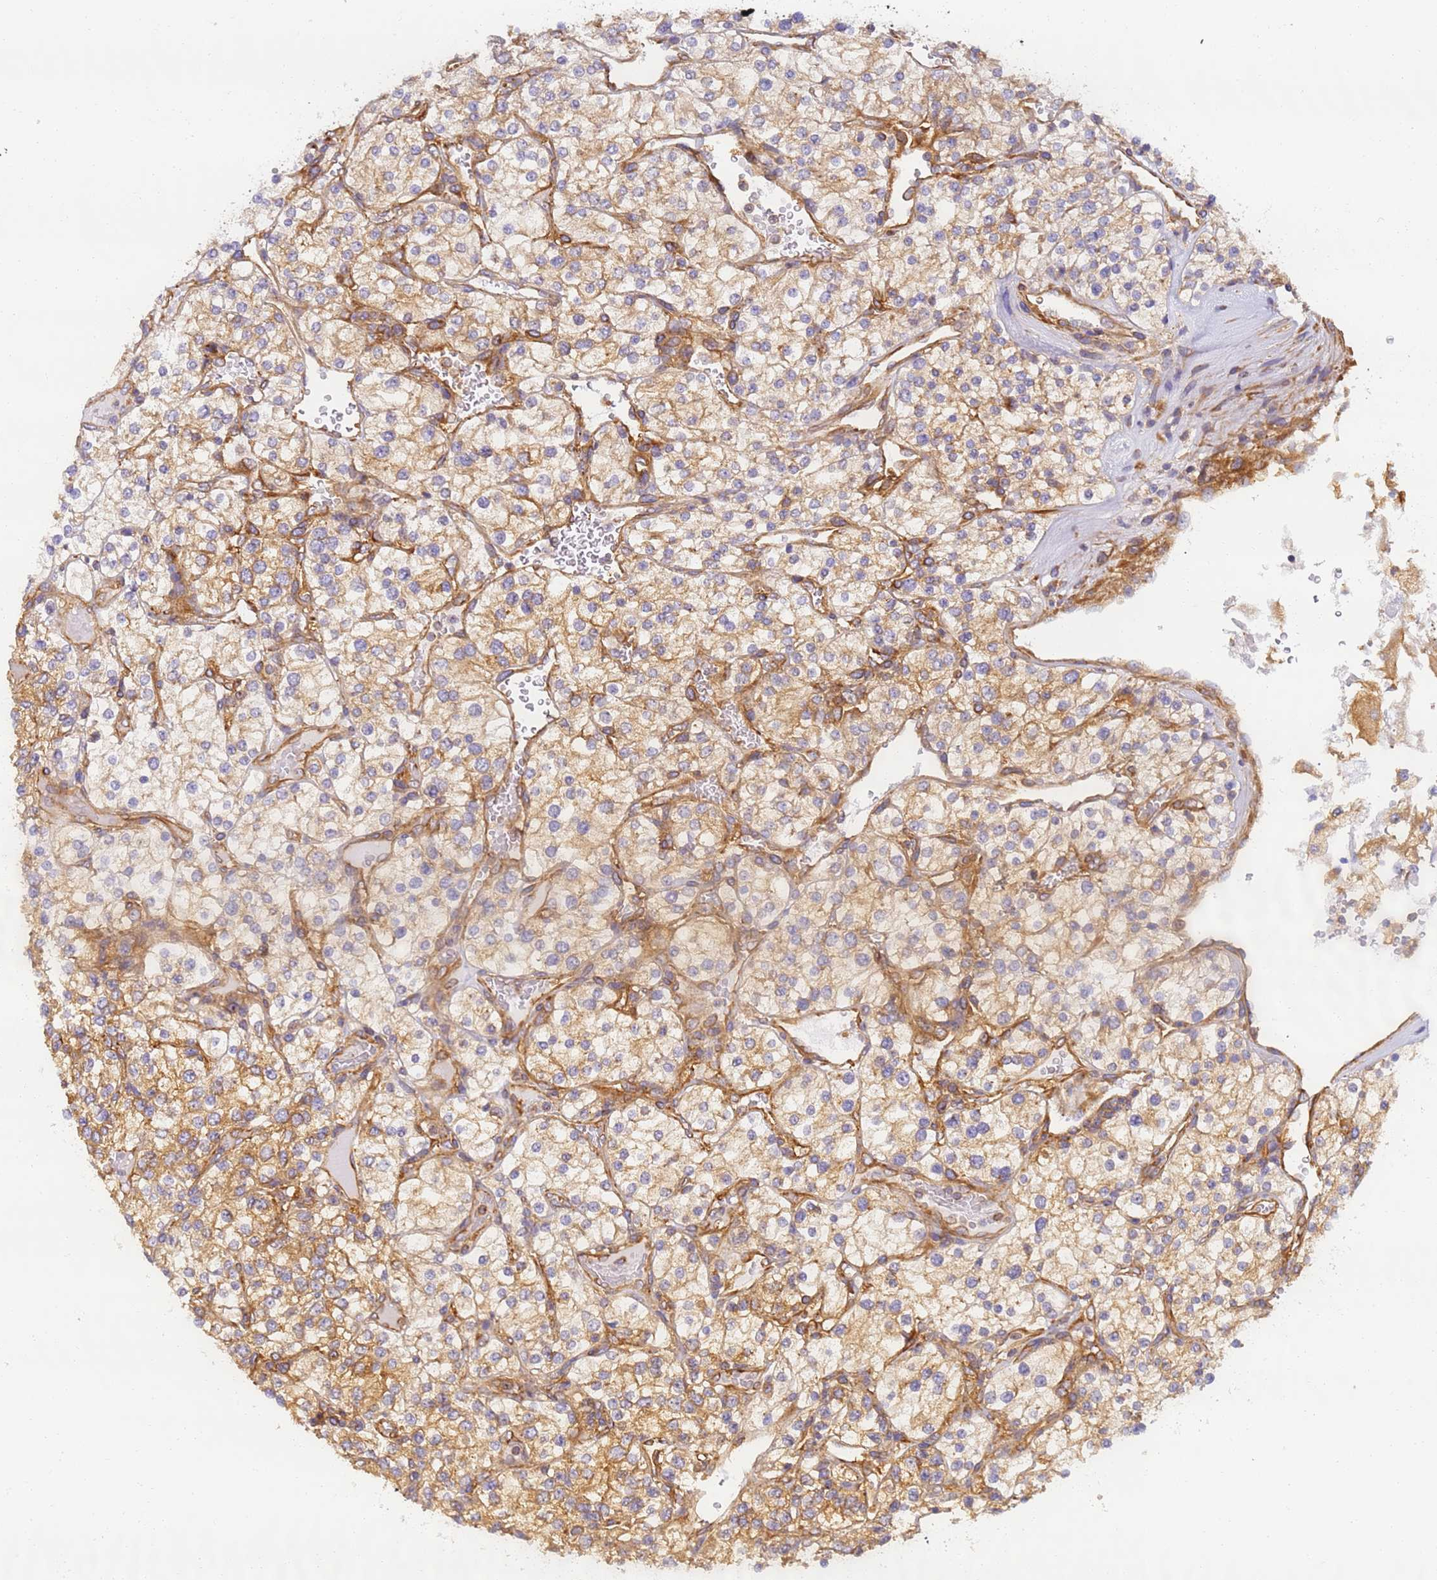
{"staining": {"intensity": "moderate", "quantity": "25%-75%", "location": "cytoplasmic/membranous"}, "tissue": "renal cancer", "cell_type": "Tumor cells", "image_type": "cancer", "snomed": [{"axis": "morphology", "description": "Adenocarcinoma, NOS"}, {"axis": "topography", "description": "Kidney"}], "caption": "A brown stain highlights moderate cytoplasmic/membranous staining of a protein in human renal cancer (adenocarcinoma) tumor cells.", "gene": "DYNC1I2", "patient": {"sex": "male", "age": 80}}